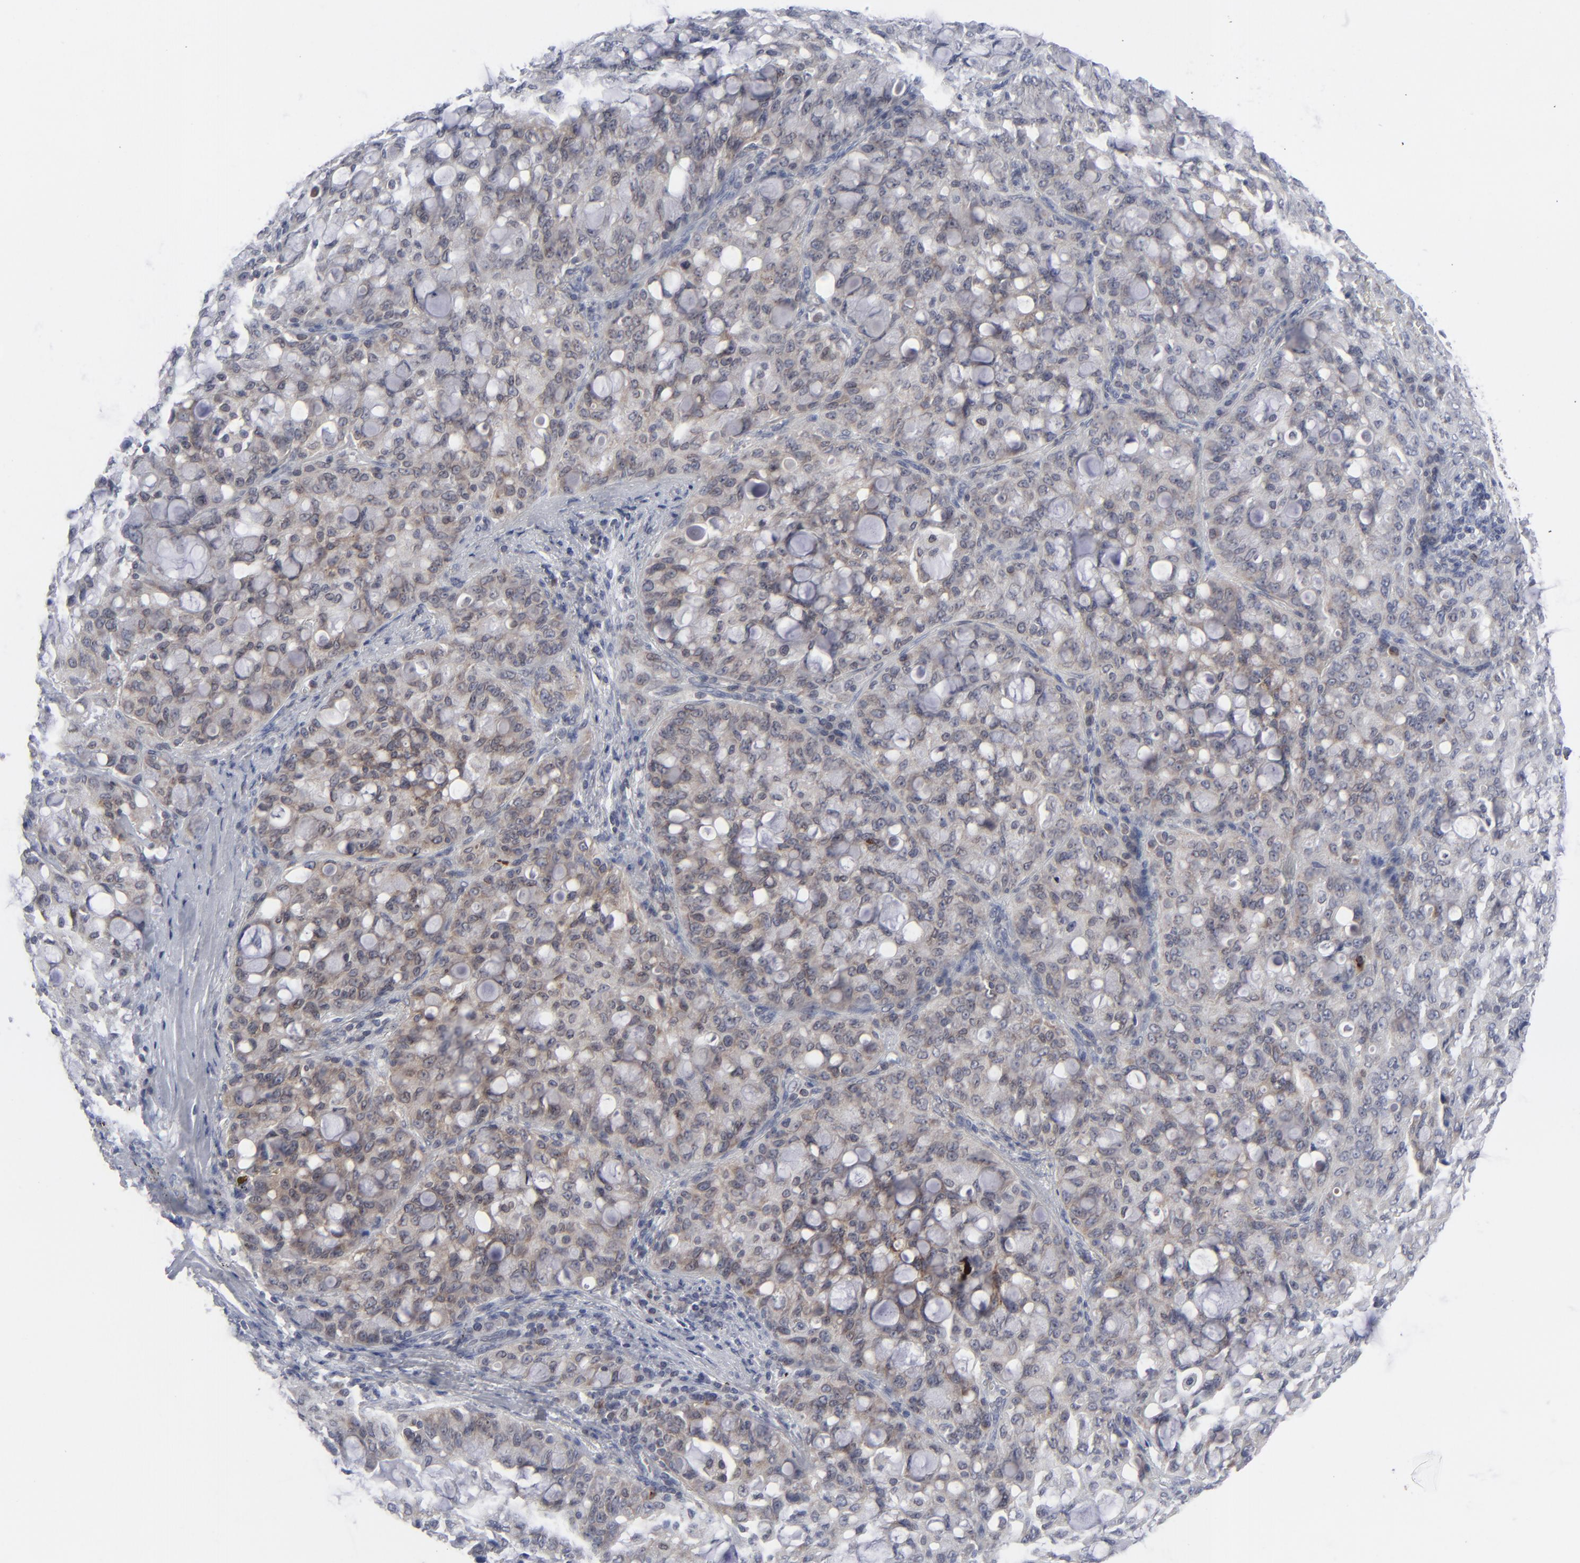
{"staining": {"intensity": "weak", "quantity": "<25%", "location": "cytoplasmic/membranous,nuclear"}, "tissue": "lung cancer", "cell_type": "Tumor cells", "image_type": "cancer", "snomed": [{"axis": "morphology", "description": "Adenocarcinoma, NOS"}, {"axis": "topography", "description": "Lung"}], "caption": "Immunohistochemical staining of human adenocarcinoma (lung) demonstrates no significant positivity in tumor cells.", "gene": "NUP88", "patient": {"sex": "female", "age": 44}}